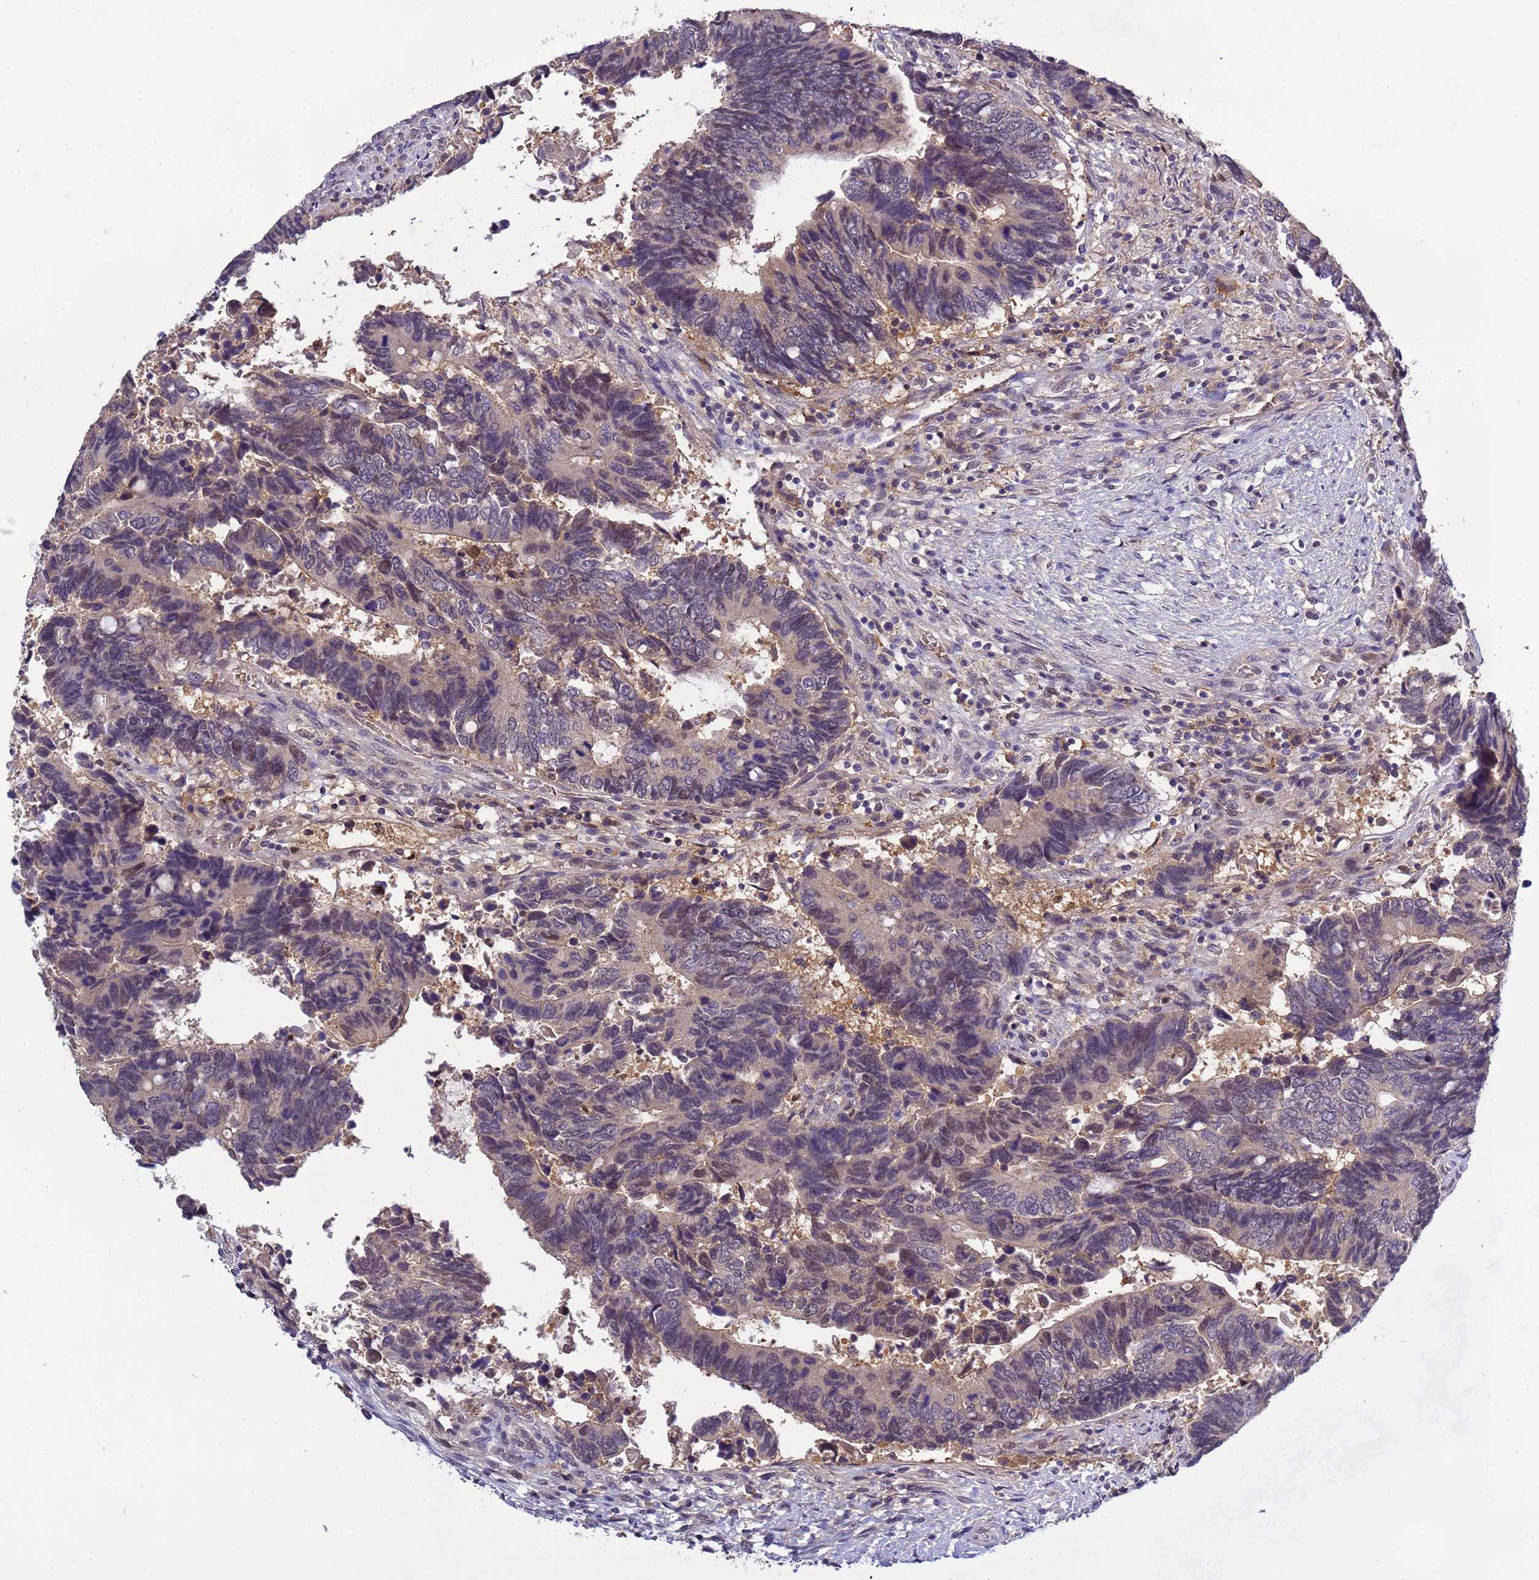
{"staining": {"intensity": "weak", "quantity": "25%-75%", "location": "nuclear"}, "tissue": "colorectal cancer", "cell_type": "Tumor cells", "image_type": "cancer", "snomed": [{"axis": "morphology", "description": "Adenocarcinoma, NOS"}, {"axis": "topography", "description": "Colon"}], "caption": "Colorectal cancer (adenocarcinoma) was stained to show a protein in brown. There is low levels of weak nuclear staining in about 25%-75% of tumor cells. (DAB (3,3'-diaminobenzidine) = brown stain, brightfield microscopy at high magnification).", "gene": "CD53", "patient": {"sex": "male", "age": 87}}